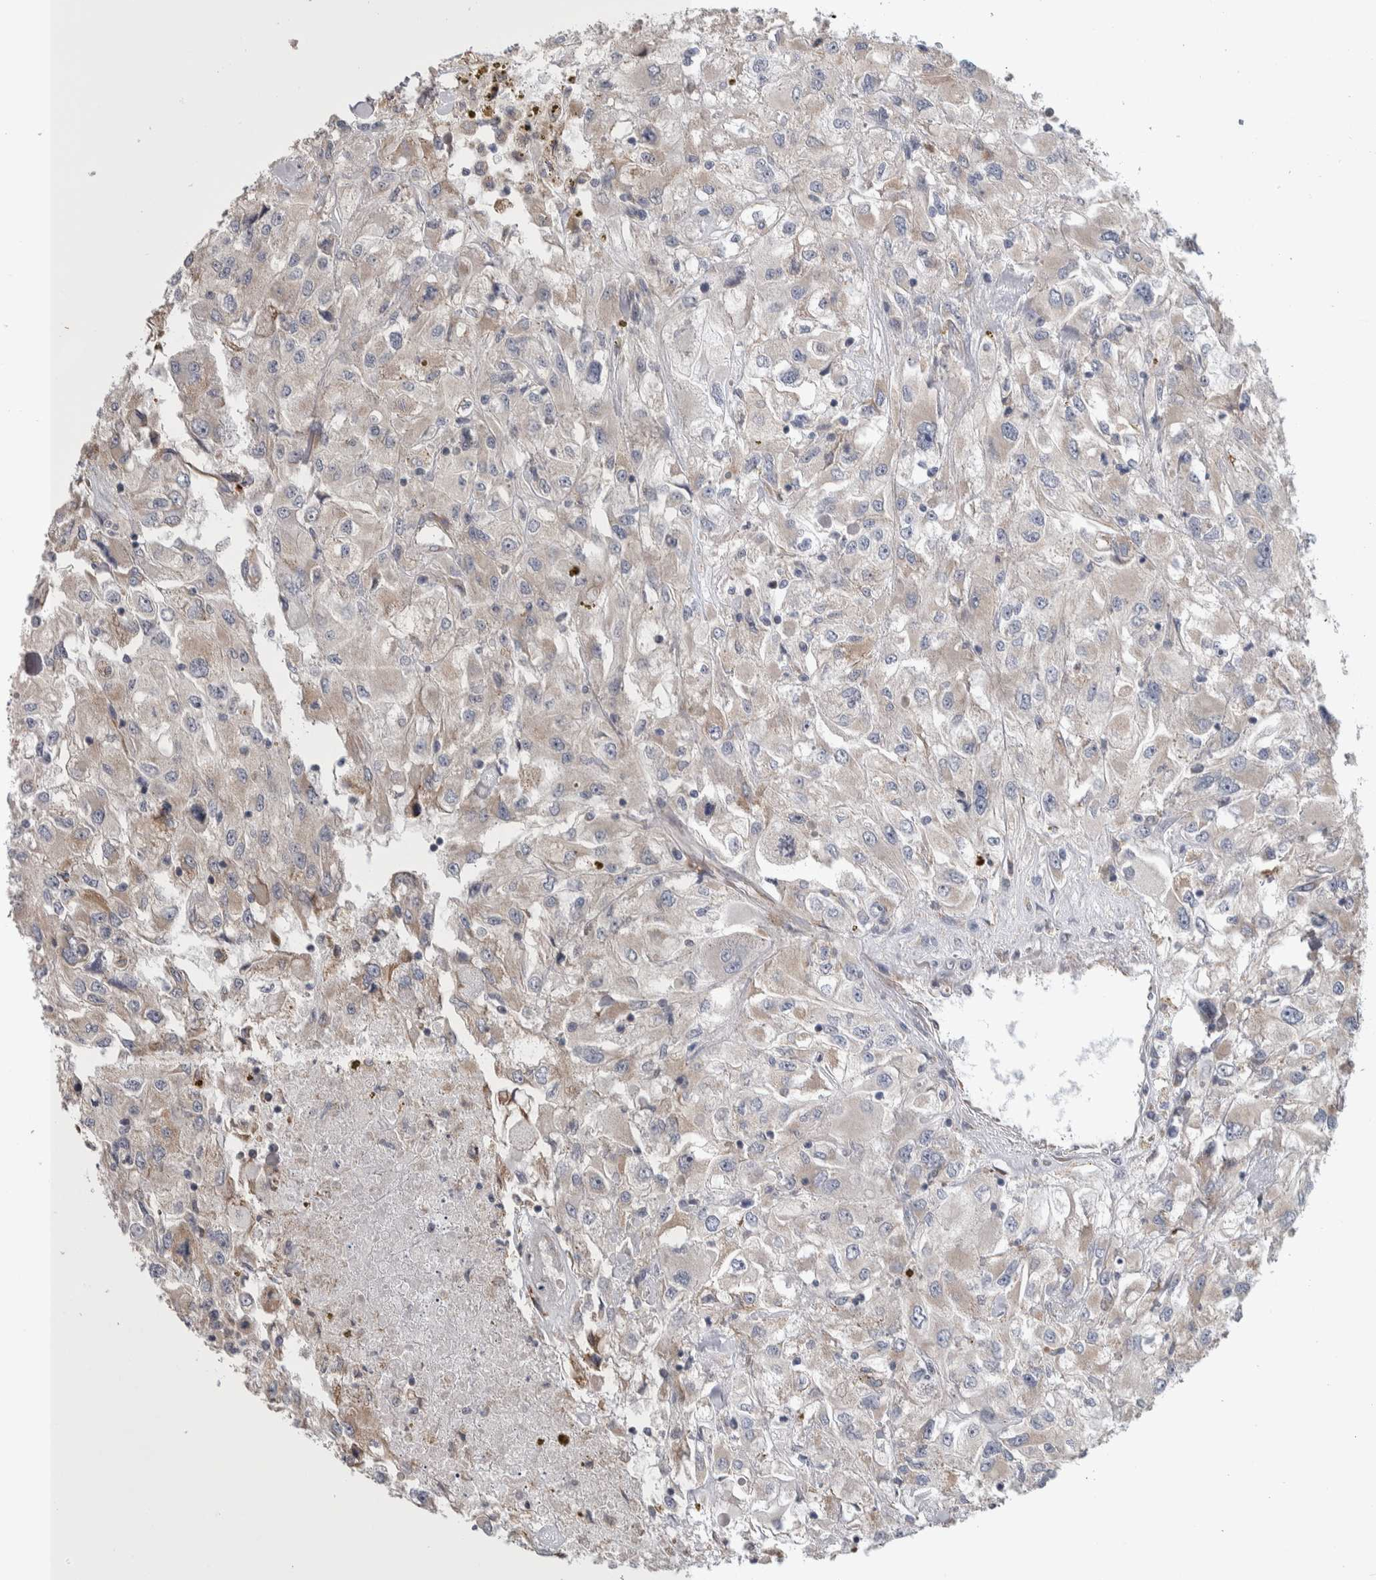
{"staining": {"intensity": "weak", "quantity": ">75%", "location": "cytoplasmic/membranous"}, "tissue": "renal cancer", "cell_type": "Tumor cells", "image_type": "cancer", "snomed": [{"axis": "morphology", "description": "Adenocarcinoma, NOS"}, {"axis": "topography", "description": "Kidney"}], "caption": "Protein staining shows weak cytoplasmic/membranous positivity in approximately >75% of tumor cells in adenocarcinoma (renal).", "gene": "IBTK", "patient": {"sex": "female", "age": 52}}